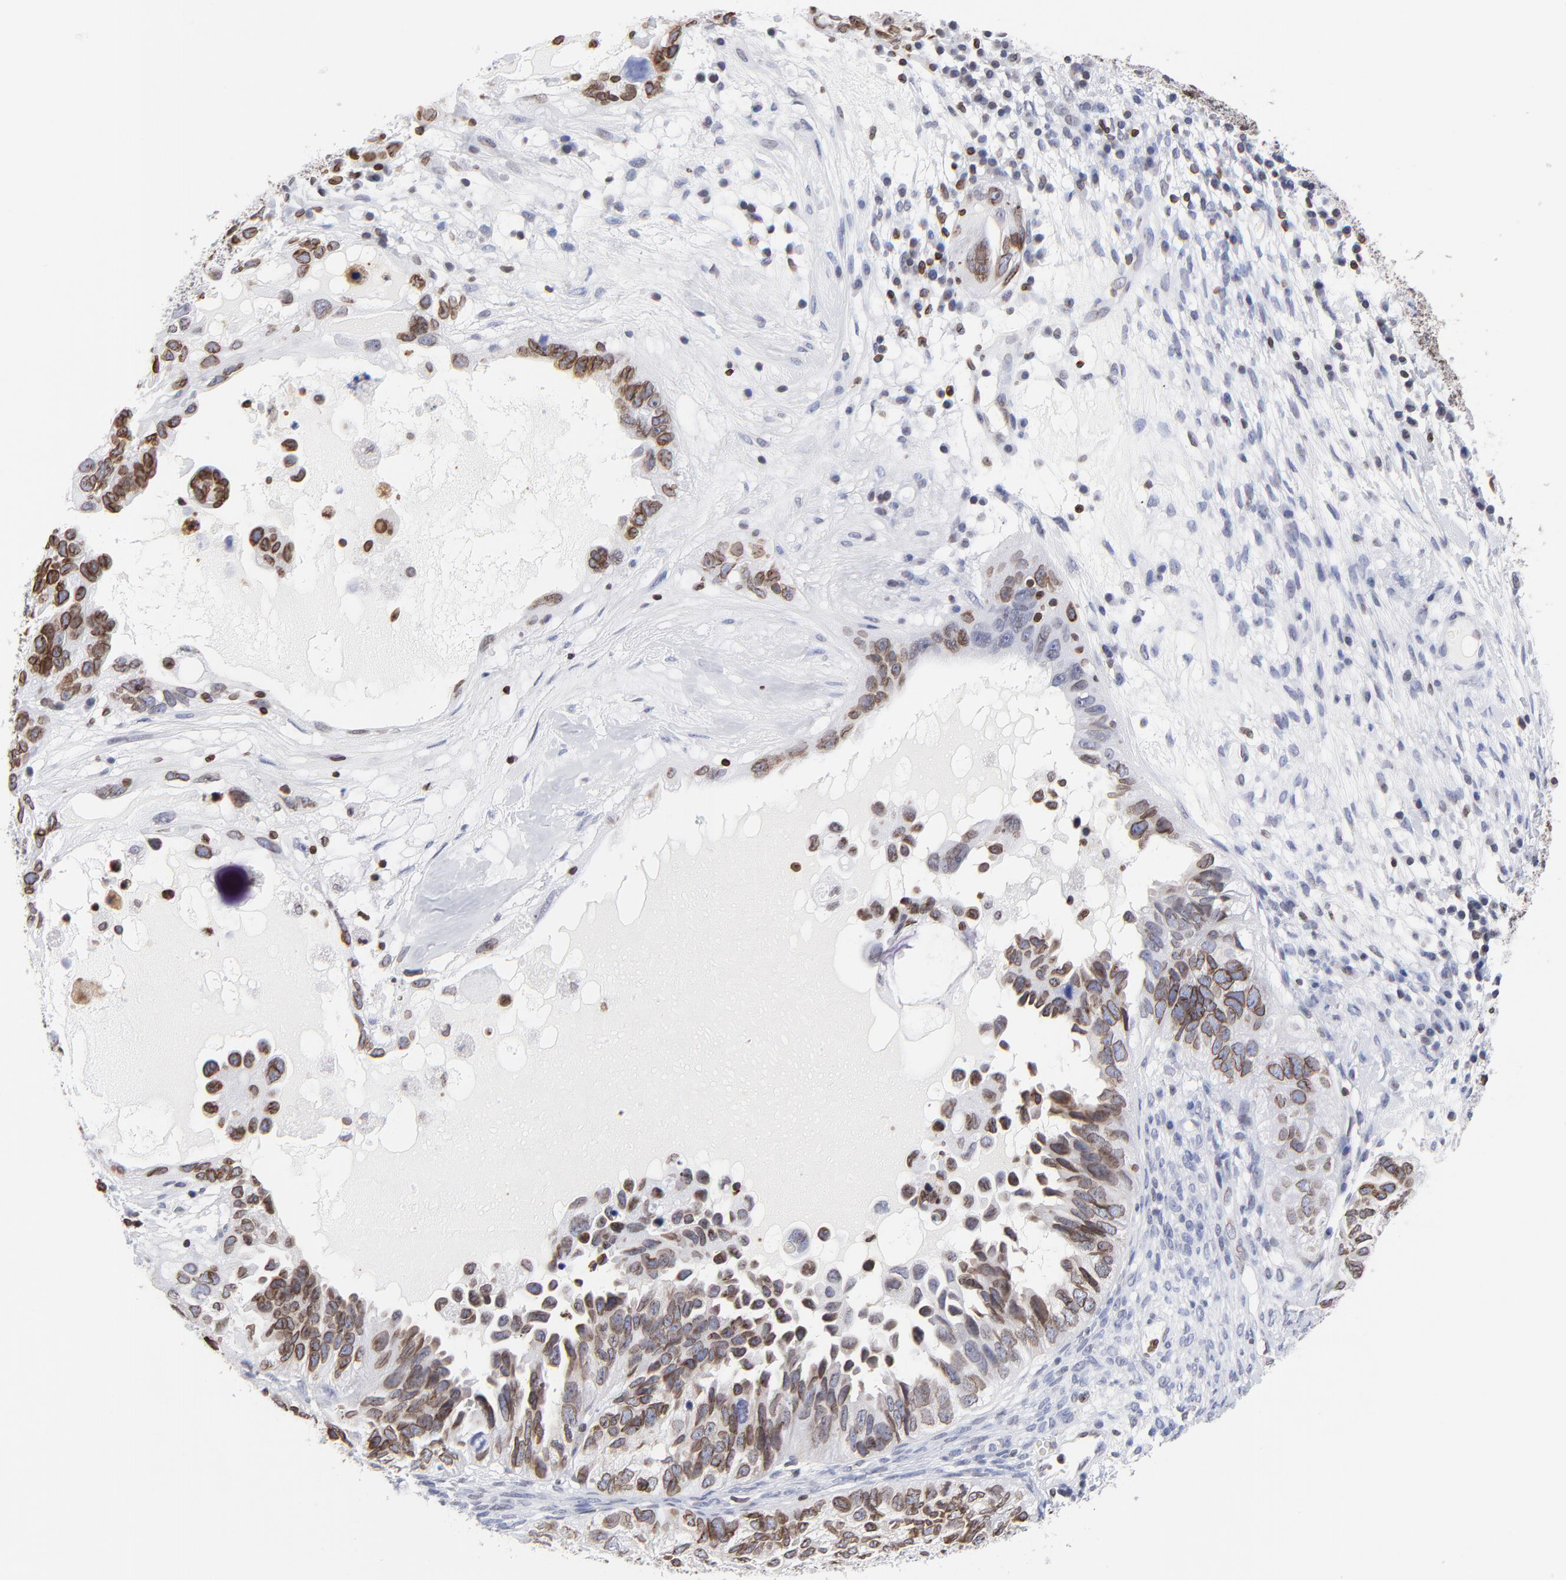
{"staining": {"intensity": "moderate", "quantity": ">75%", "location": "cytoplasmic/membranous,nuclear"}, "tissue": "ovarian cancer", "cell_type": "Tumor cells", "image_type": "cancer", "snomed": [{"axis": "morphology", "description": "Cystadenocarcinoma, serous, NOS"}, {"axis": "topography", "description": "Ovary"}], "caption": "Tumor cells reveal medium levels of moderate cytoplasmic/membranous and nuclear expression in about >75% of cells in ovarian cancer (serous cystadenocarcinoma). (brown staining indicates protein expression, while blue staining denotes nuclei).", "gene": "THAP7", "patient": {"sex": "female", "age": 82}}